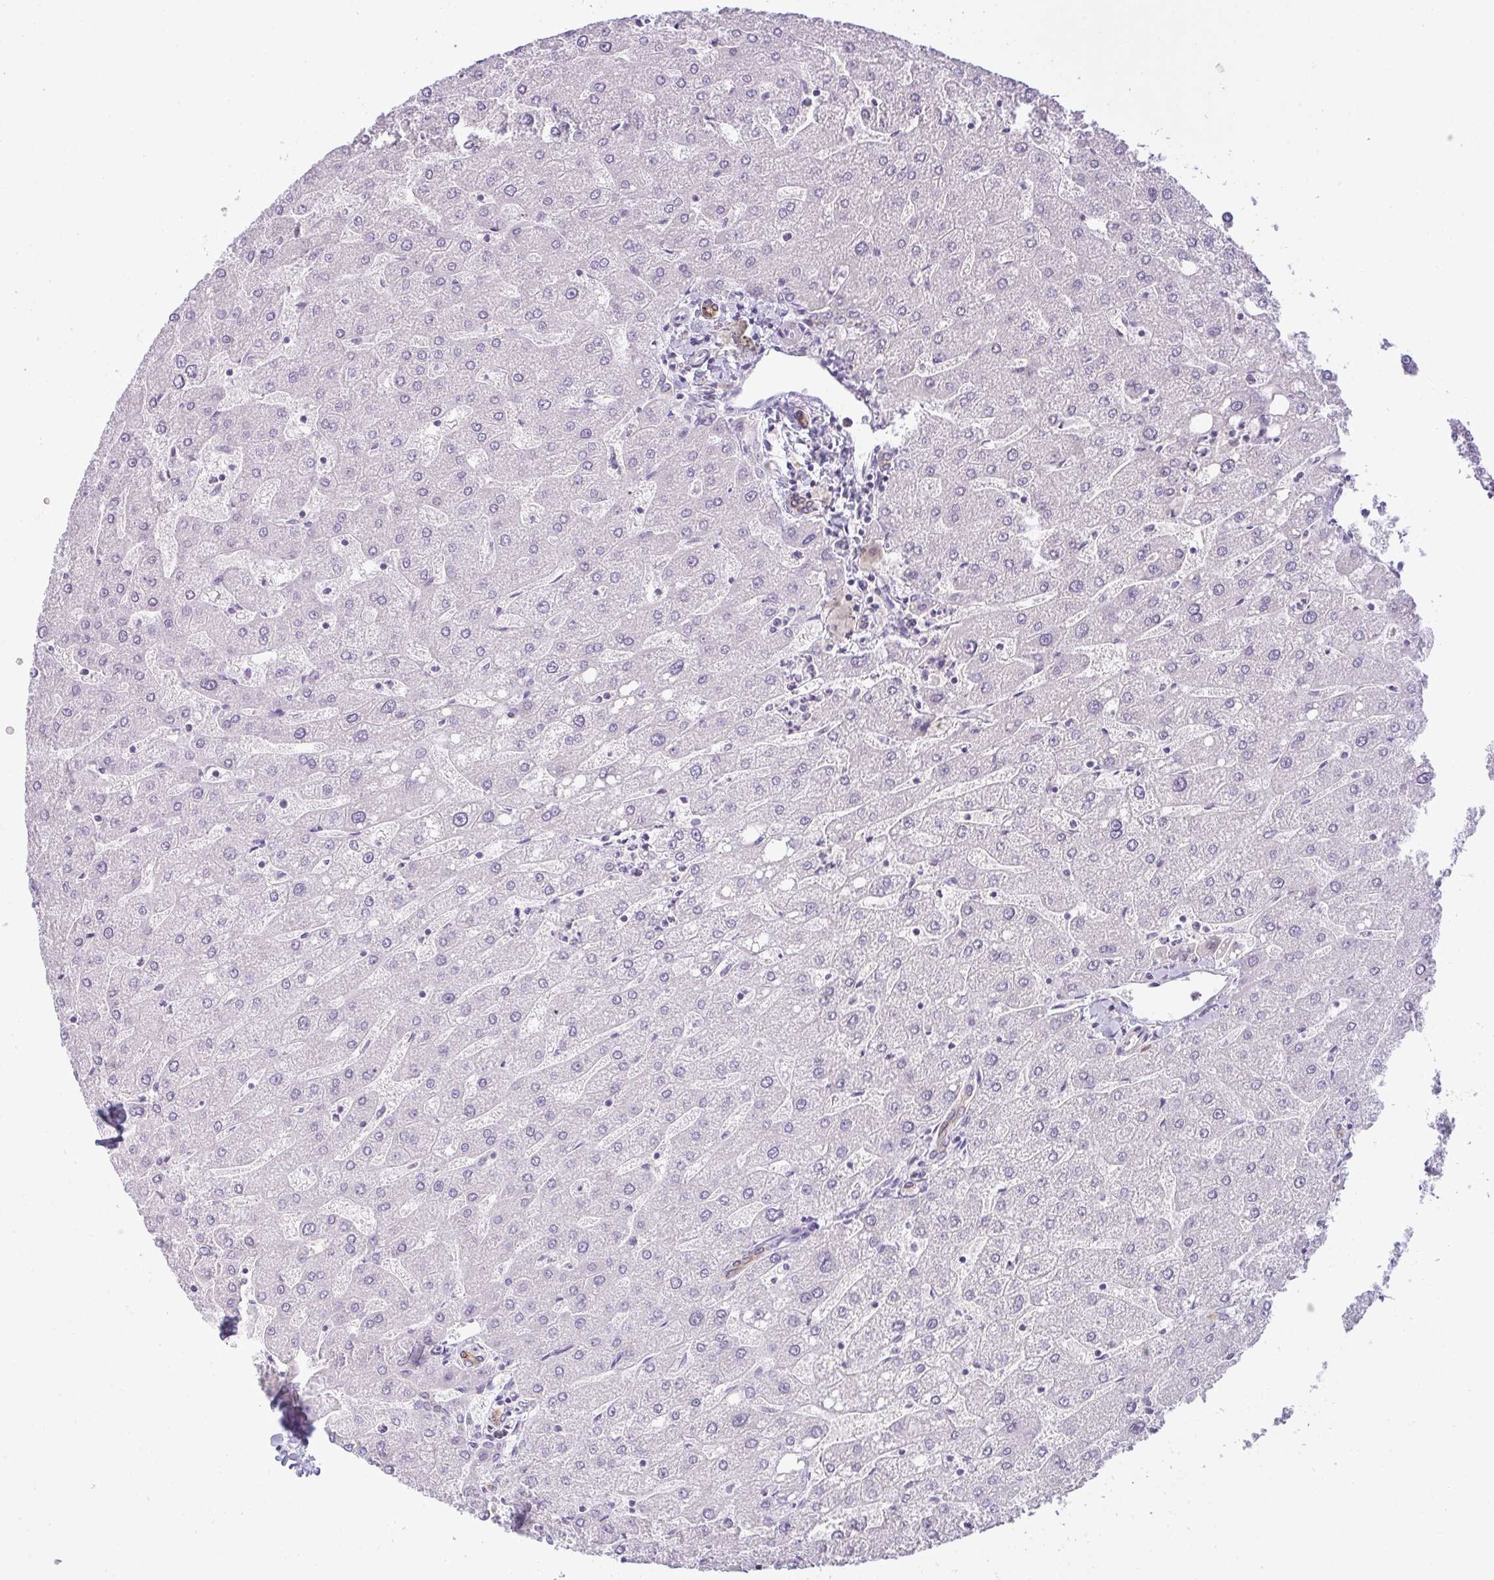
{"staining": {"intensity": "strong", "quantity": "25%-75%", "location": "cytoplasmic/membranous"}, "tissue": "liver", "cell_type": "Cholangiocytes", "image_type": "normal", "snomed": [{"axis": "morphology", "description": "Normal tissue, NOS"}, {"axis": "topography", "description": "Liver"}], "caption": "DAB (3,3'-diaminobenzidine) immunohistochemical staining of unremarkable liver shows strong cytoplasmic/membranous protein positivity in approximately 25%-75% of cholangiocytes. The staining was performed using DAB, with brown indicating positive protein expression. Nuclei are stained blue with hematoxylin.", "gene": "SIRPB2", "patient": {"sex": "male", "age": 67}}